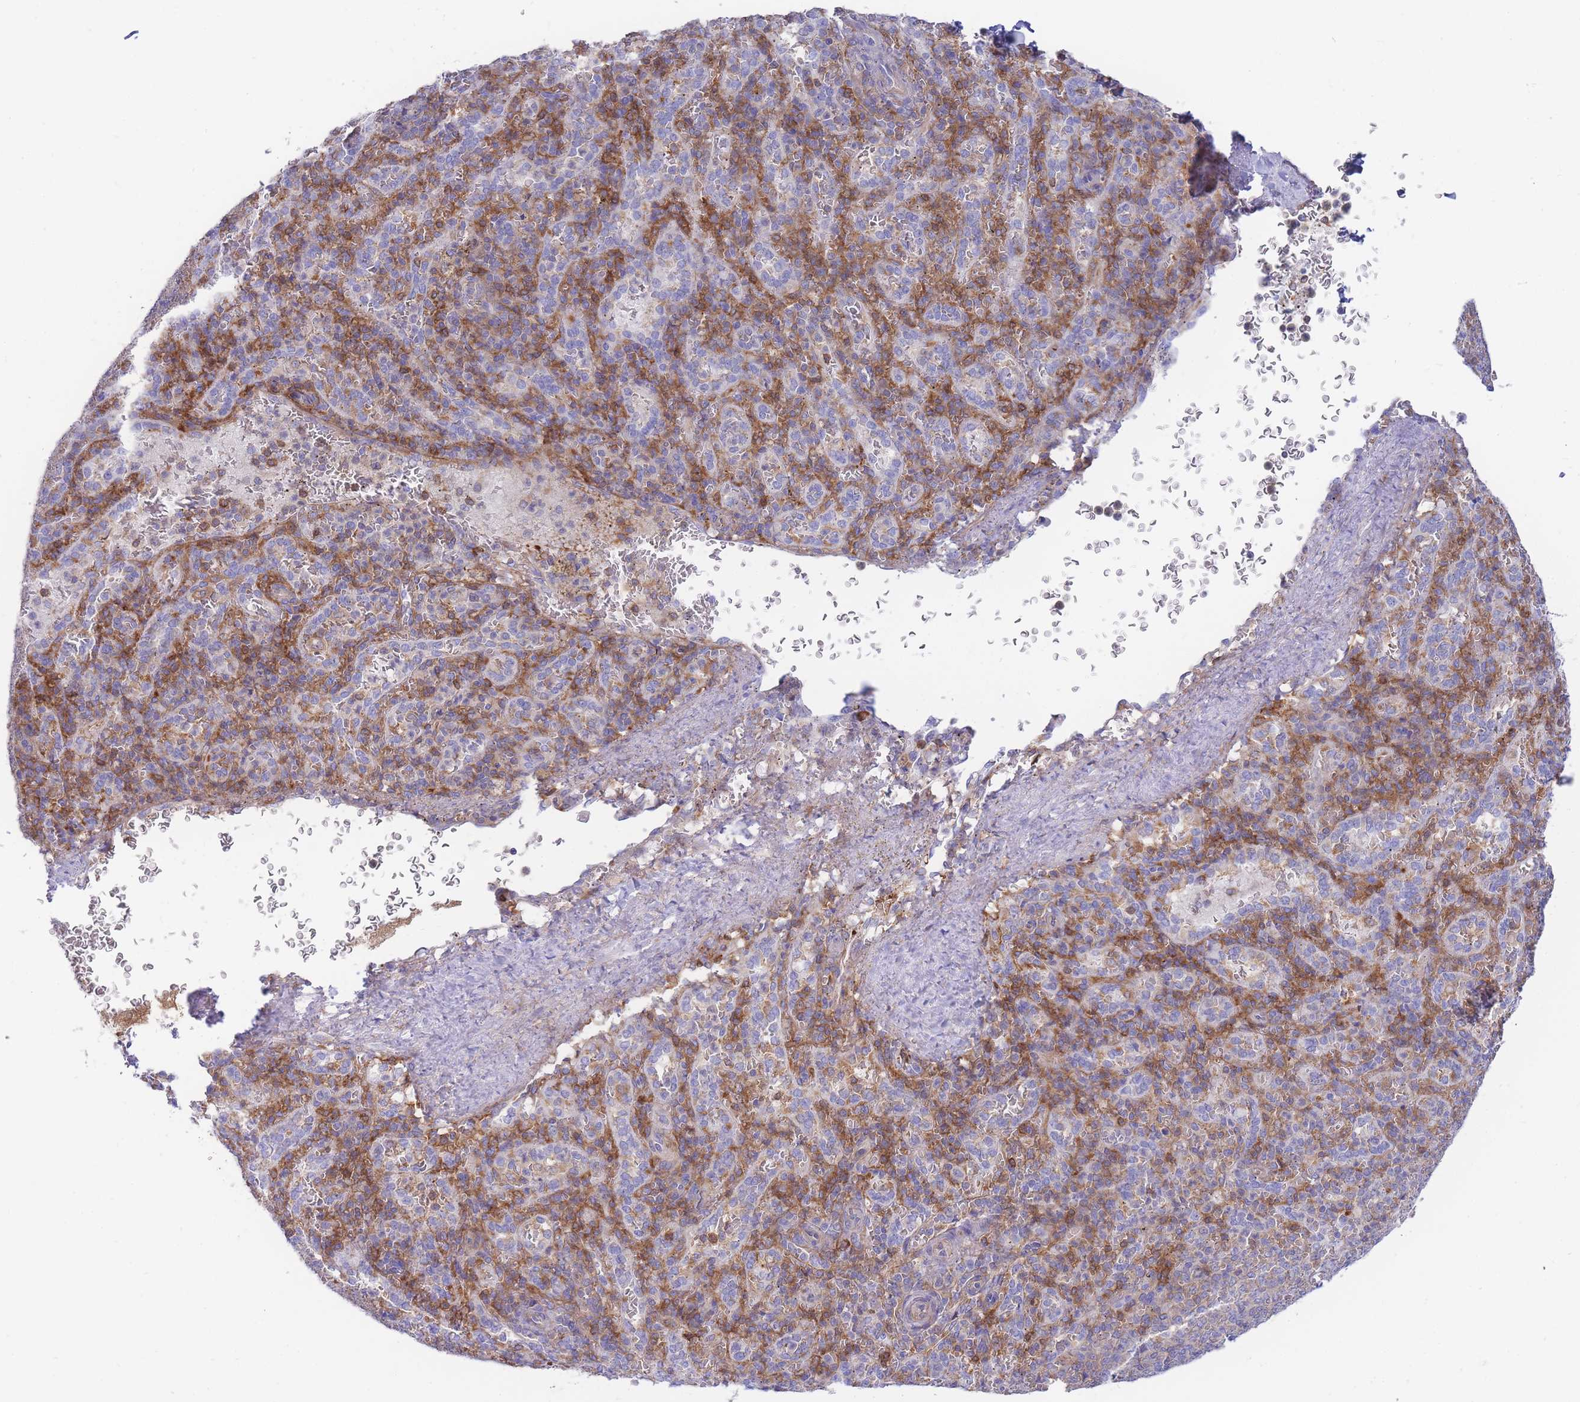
{"staining": {"intensity": "moderate", "quantity": "<25%", "location": "cytoplasmic/membranous"}, "tissue": "spleen", "cell_type": "Cells in red pulp", "image_type": "normal", "snomed": [{"axis": "morphology", "description": "Normal tissue, NOS"}, {"axis": "topography", "description": "Spleen"}], "caption": "Brown immunohistochemical staining in normal spleen displays moderate cytoplasmic/membranous expression in about <25% of cells in red pulp. Immunohistochemistry stains the protein in brown and the nuclei are stained blue.", "gene": "FBN3", "patient": {"sex": "female", "age": 21}}